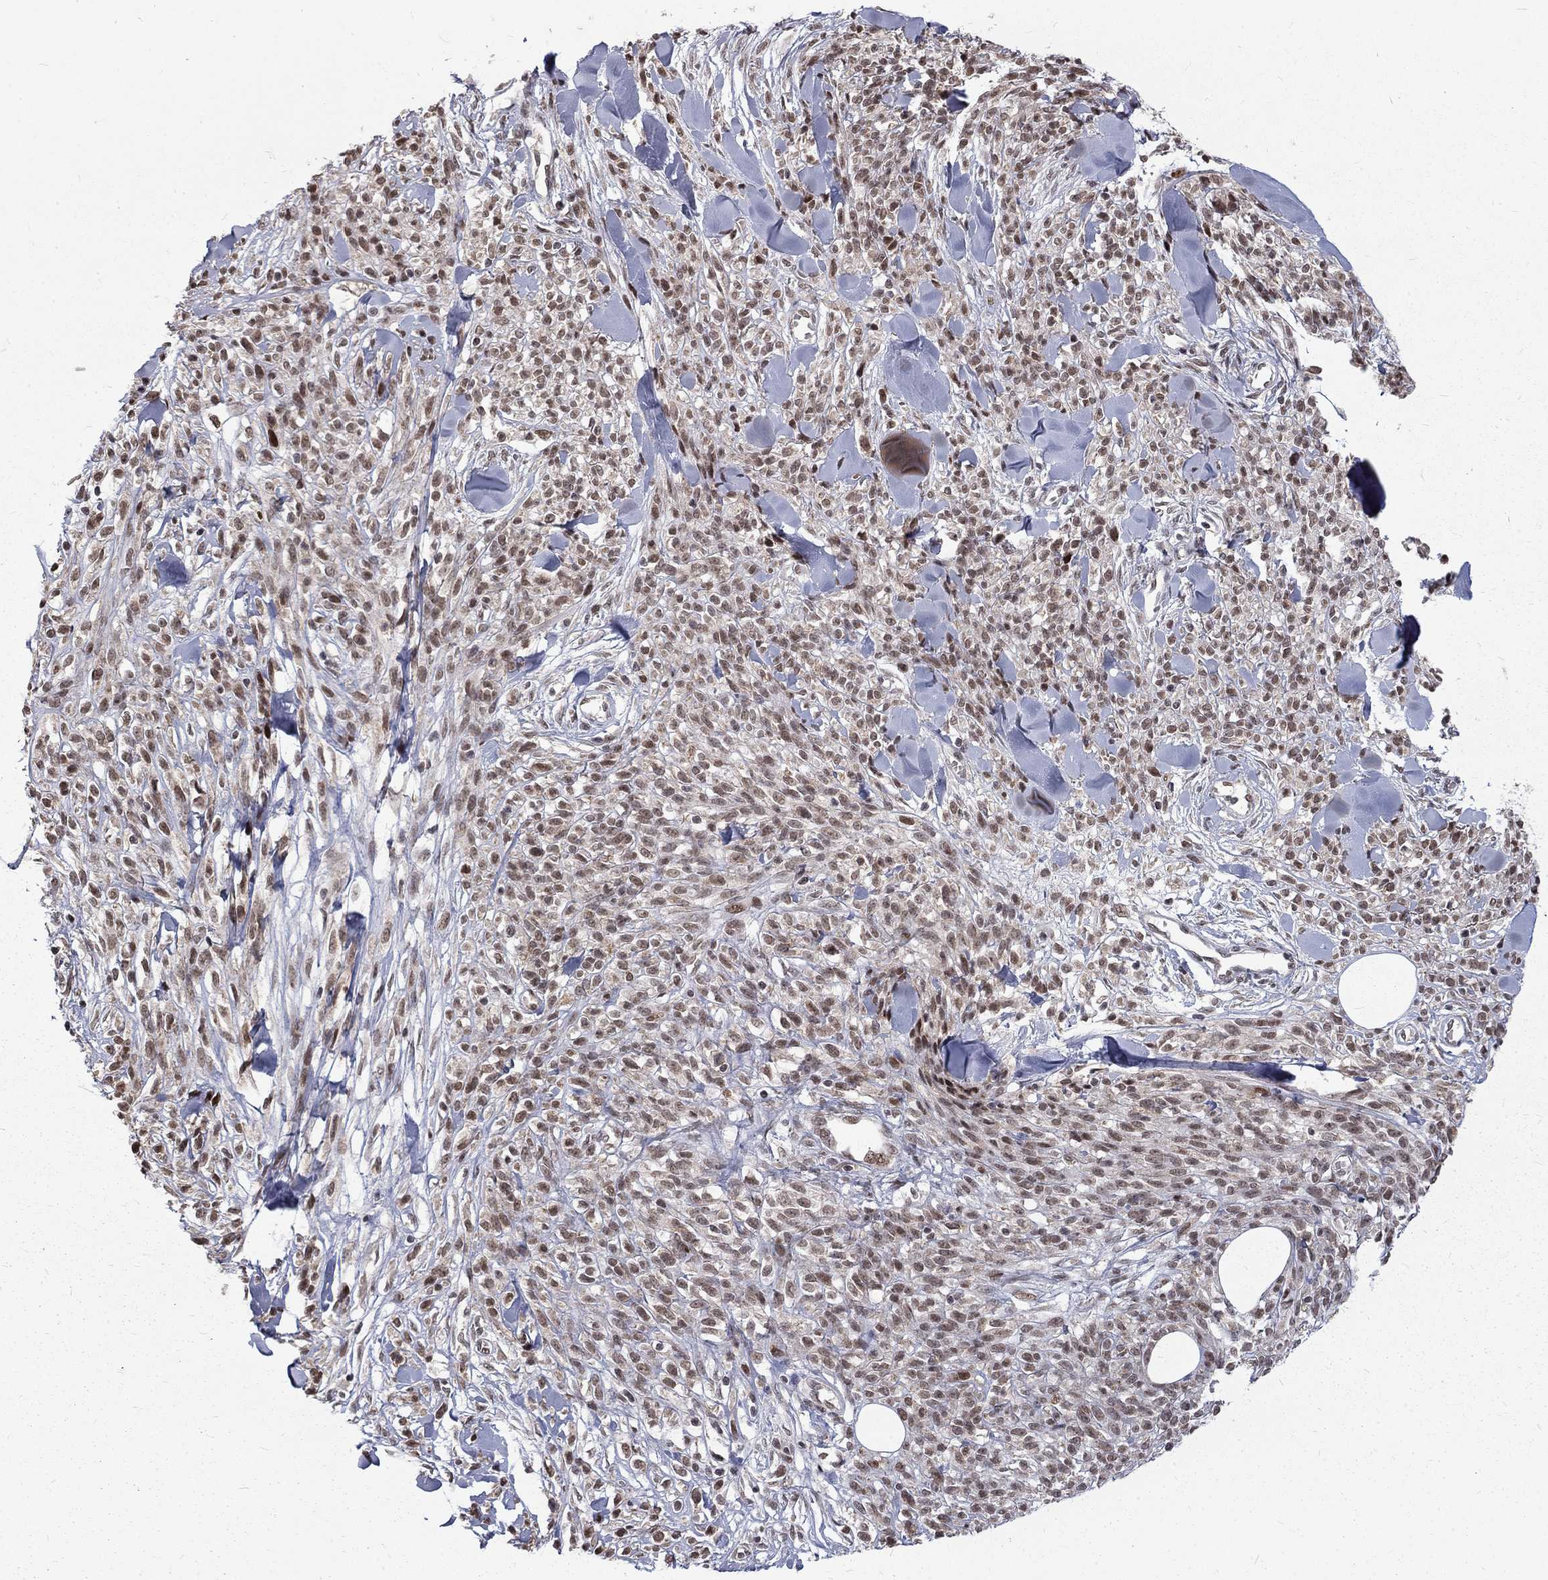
{"staining": {"intensity": "moderate", "quantity": ">75%", "location": "nuclear"}, "tissue": "melanoma", "cell_type": "Tumor cells", "image_type": "cancer", "snomed": [{"axis": "morphology", "description": "Malignant melanoma, NOS"}, {"axis": "topography", "description": "Skin"}, {"axis": "topography", "description": "Skin of trunk"}], "caption": "Malignant melanoma stained with DAB immunohistochemistry exhibits medium levels of moderate nuclear positivity in about >75% of tumor cells.", "gene": "TCEAL1", "patient": {"sex": "male", "age": 74}}